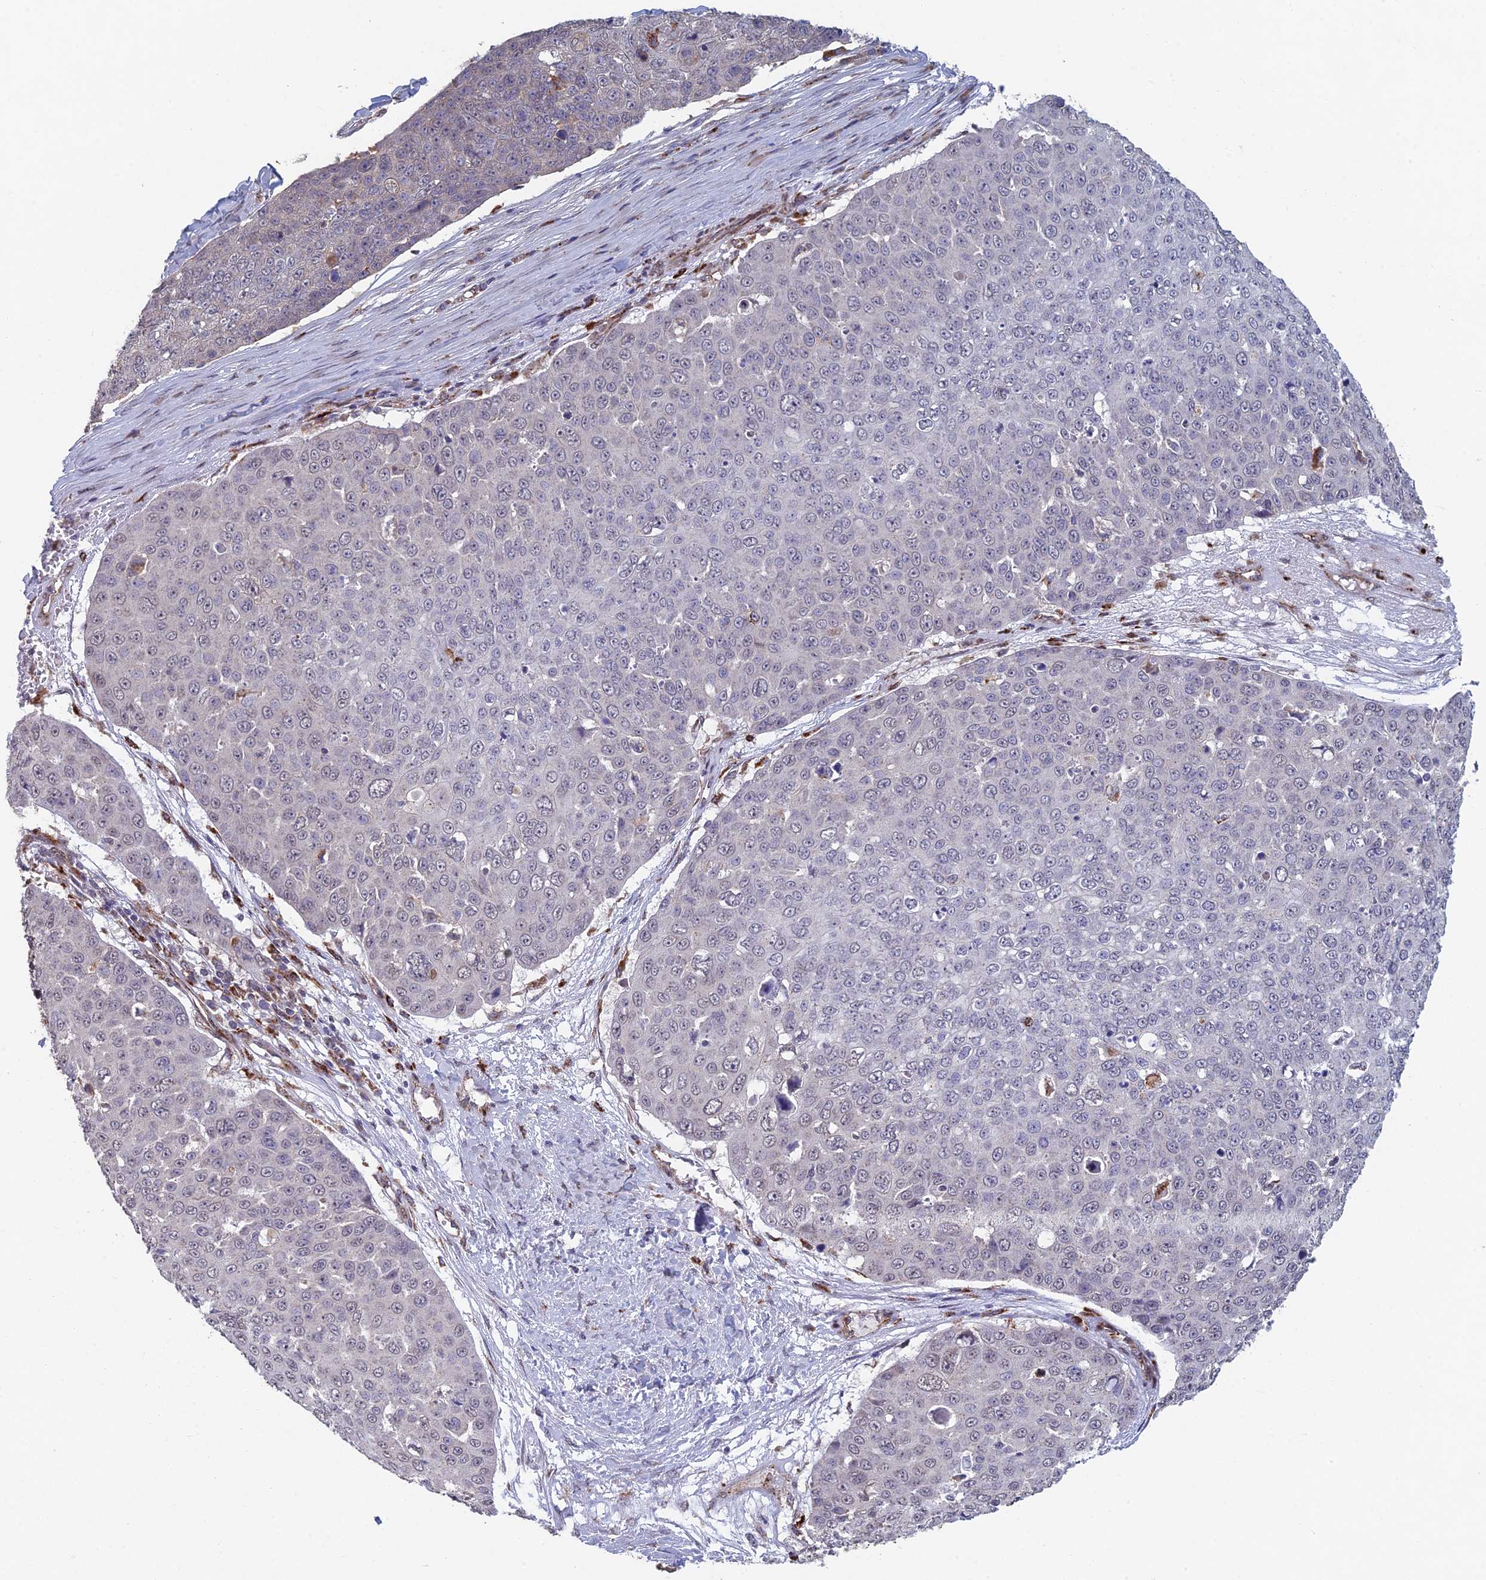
{"staining": {"intensity": "negative", "quantity": "none", "location": "none"}, "tissue": "skin cancer", "cell_type": "Tumor cells", "image_type": "cancer", "snomed": [{"axis": "morphology", "description": "Squamous cell carcinoma, NOS"}, {"axis": "topography", "description": "Skin"}], "caption": "Skin cancer (squamous cell carcinoma) stained for a protein using immunohistochemistry exhibits no staining tumor cells.", "gene": "FOXS1", "patient": {"sex": "male", "age": 71}}